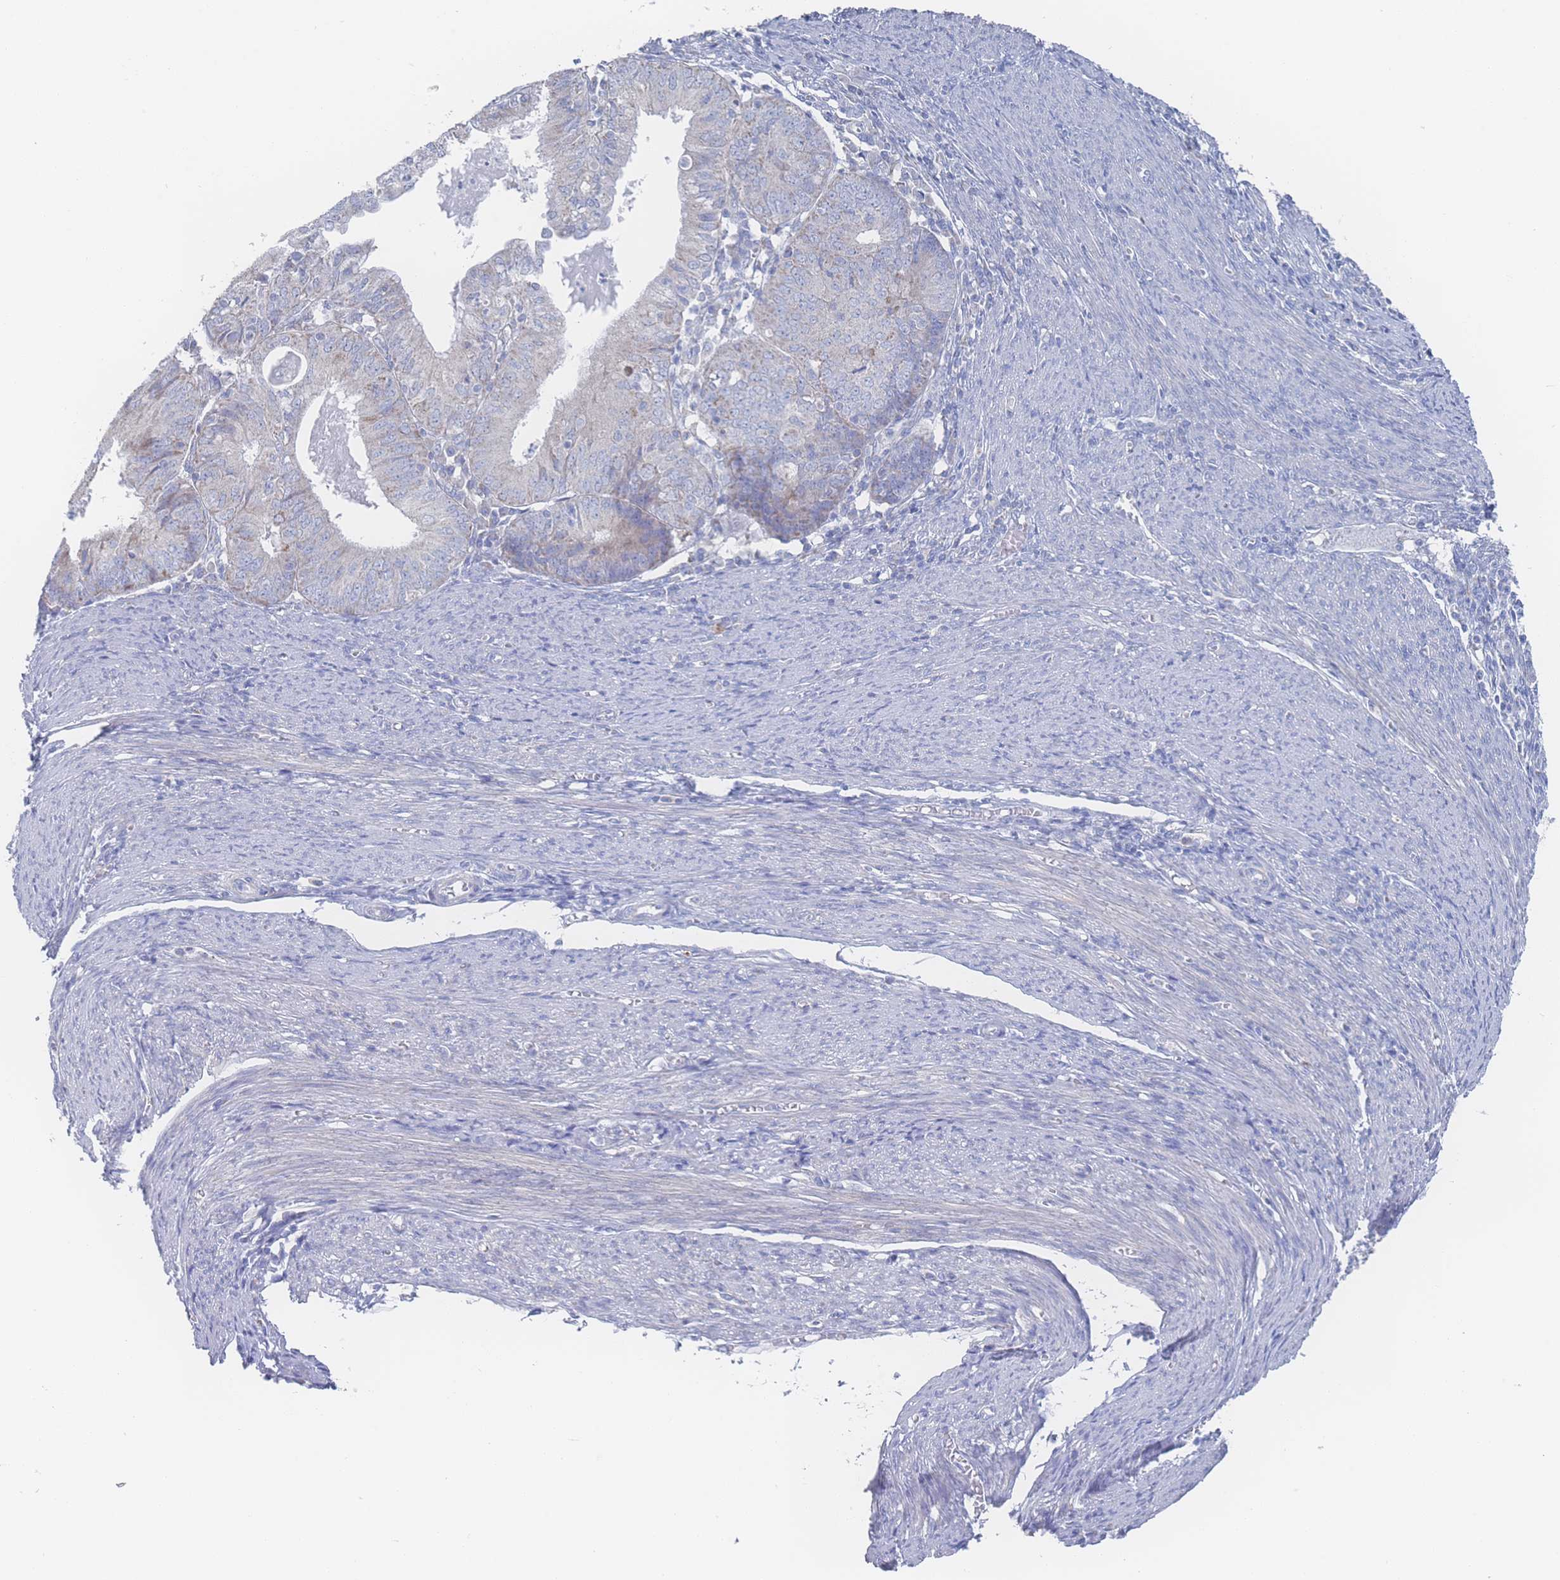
{"staining": {"intensity": "weak", "quantity": "<25%", "location": "cytoplasmic/membranous"}, "tissue": "endometrial cancer", "cell_type": "Tumor cells", "image_type": "cancer", "snomed": [{"axis": "morphology", "description": "Adenocarcinoma, NOS"}, {"axis": "topography", "description": "Endometrium"}], "caption": "Histopathology image shows no protein expression in tumor cells of endometrial adenocarcinoma tissue.", "gene": "SNPH", "patient": {"sex": "female", "age": 57}}